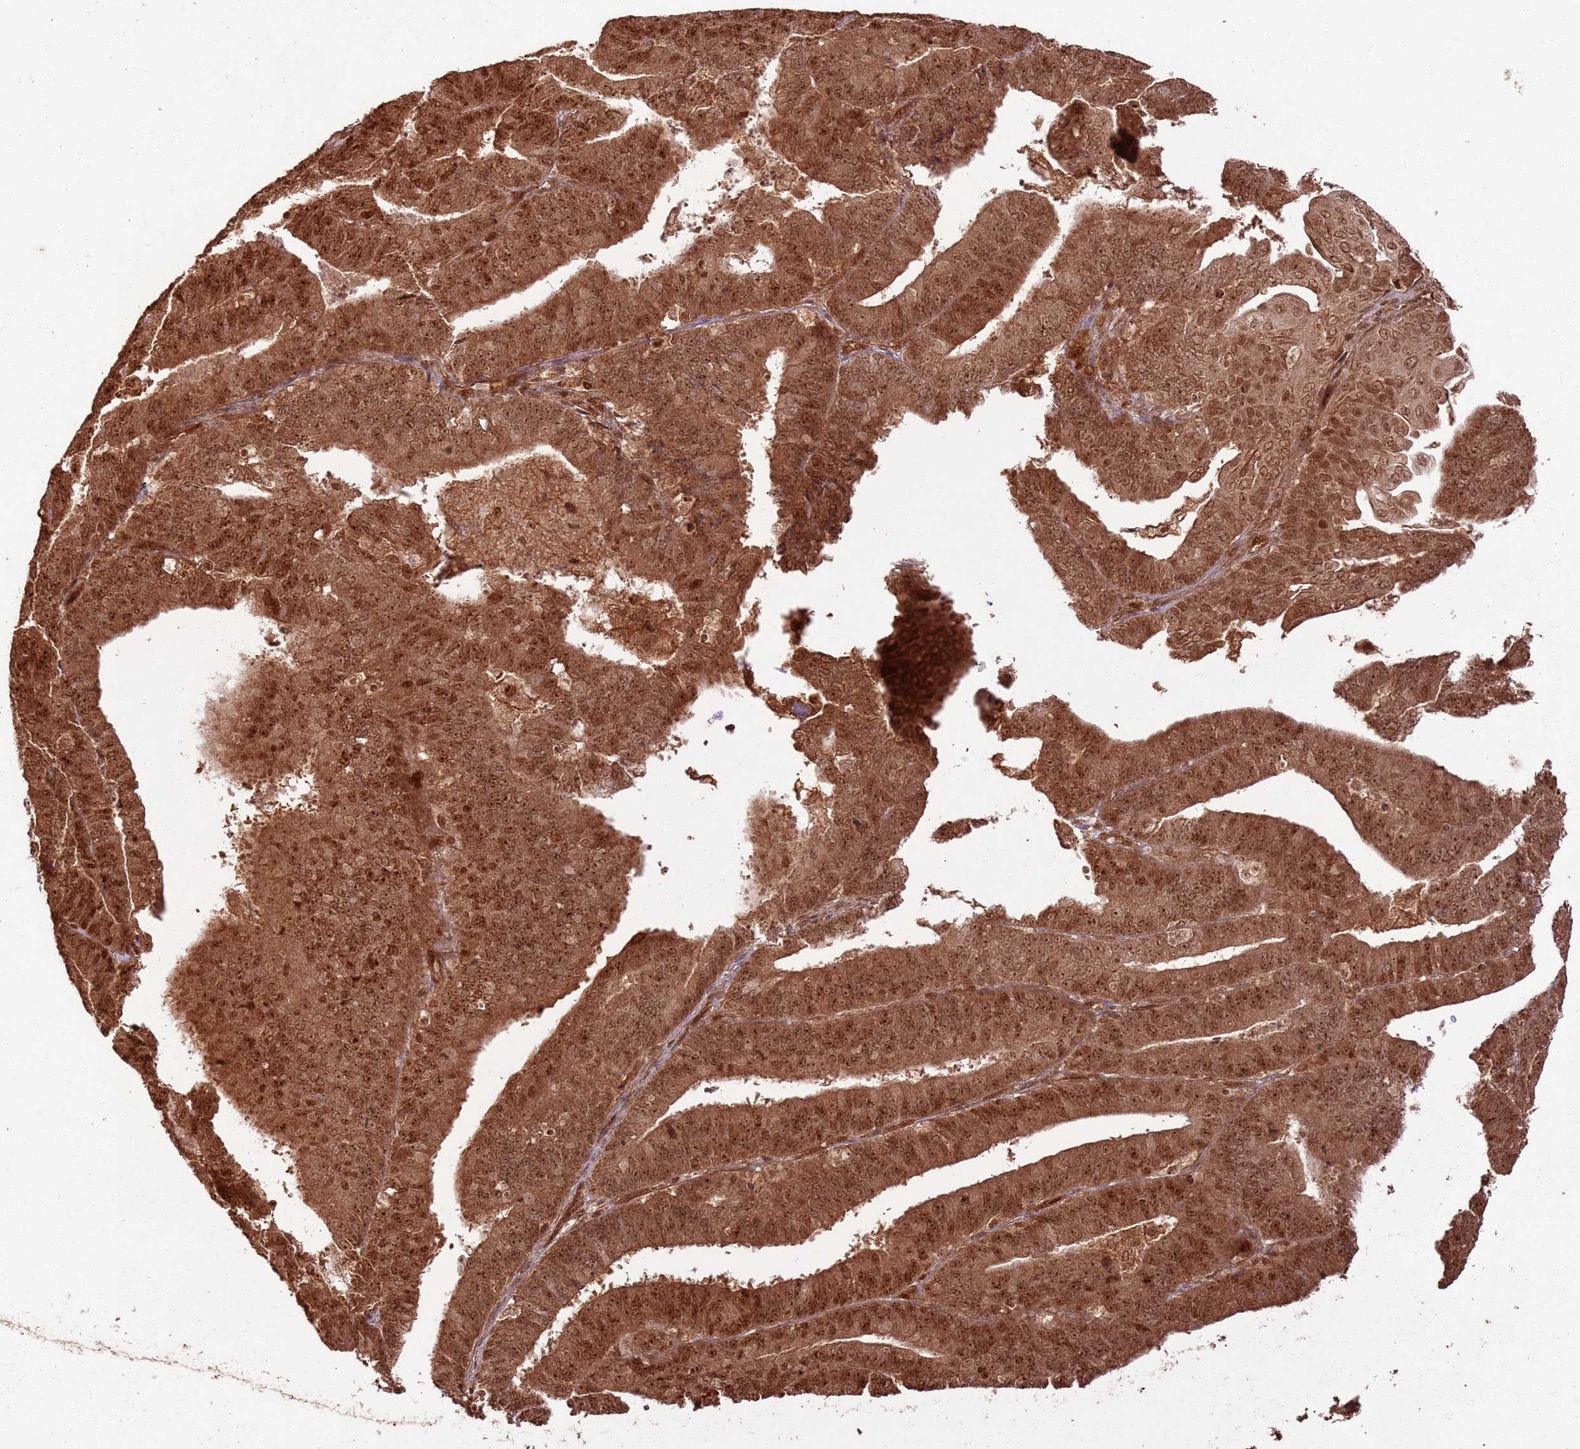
{"staining": {"intensity": "strong", "quantity": ">75%", "location": "cytoplasmic/membranous,nuclear"}, "tissue": "endometrial cancer", "cell_type": "Tumor cells", "image_type": "cancer", "snomed": [{"axis": "morphology", "description": "Adenocarcinoma, NOS"}, {"axis": "topography", "description": "Endometrium"}], "caption": "Immunohistochemical staining of adenocarcinoma (endometrial) exhibits high levels of strong cytoplasmic/membranous and nuclear staining in approximately >75% of tumor cells.", "gene": "TBC1D13", "patient": {"sex": "female", "age": 73}}